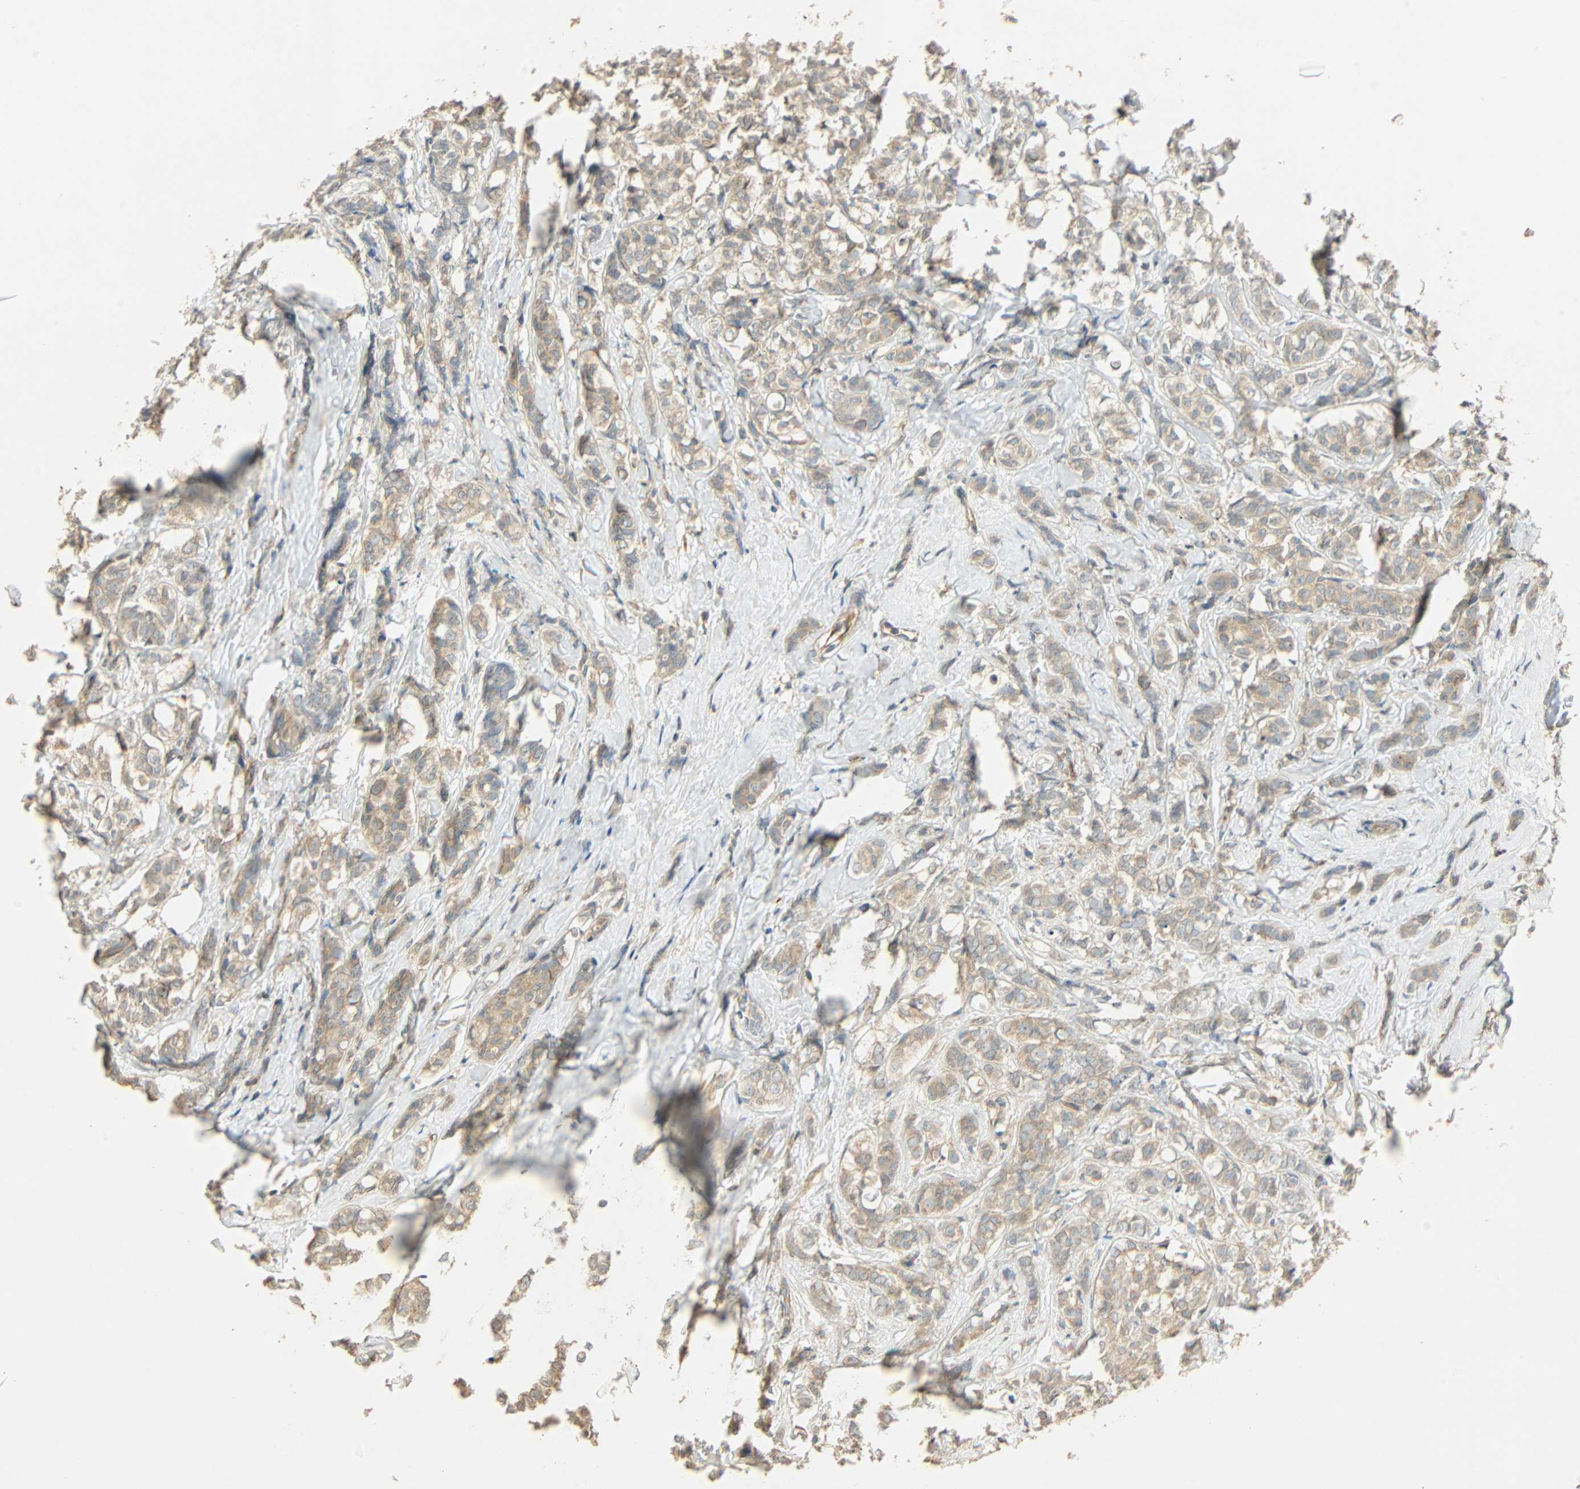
{"staining": {"intensity": "weak", "quantity": ">75%", "location": "cytoplasmic/membranous"}, "tissue": "breast cancer", "cell_type": "Tumor cells", "image_type": "cancer", "snomed": [{"axis": "morphology", "description": "Lobular carcinoma"}, {"axis": "topography", "description": "Breast"}], "caption": "Lobular carcinoma (breast) stained for a protein displays weak cytoplasmic/membranous positivity in tumor cells.", "gene": "GALK1", "patient": {"sex": "female", "age": 60}}